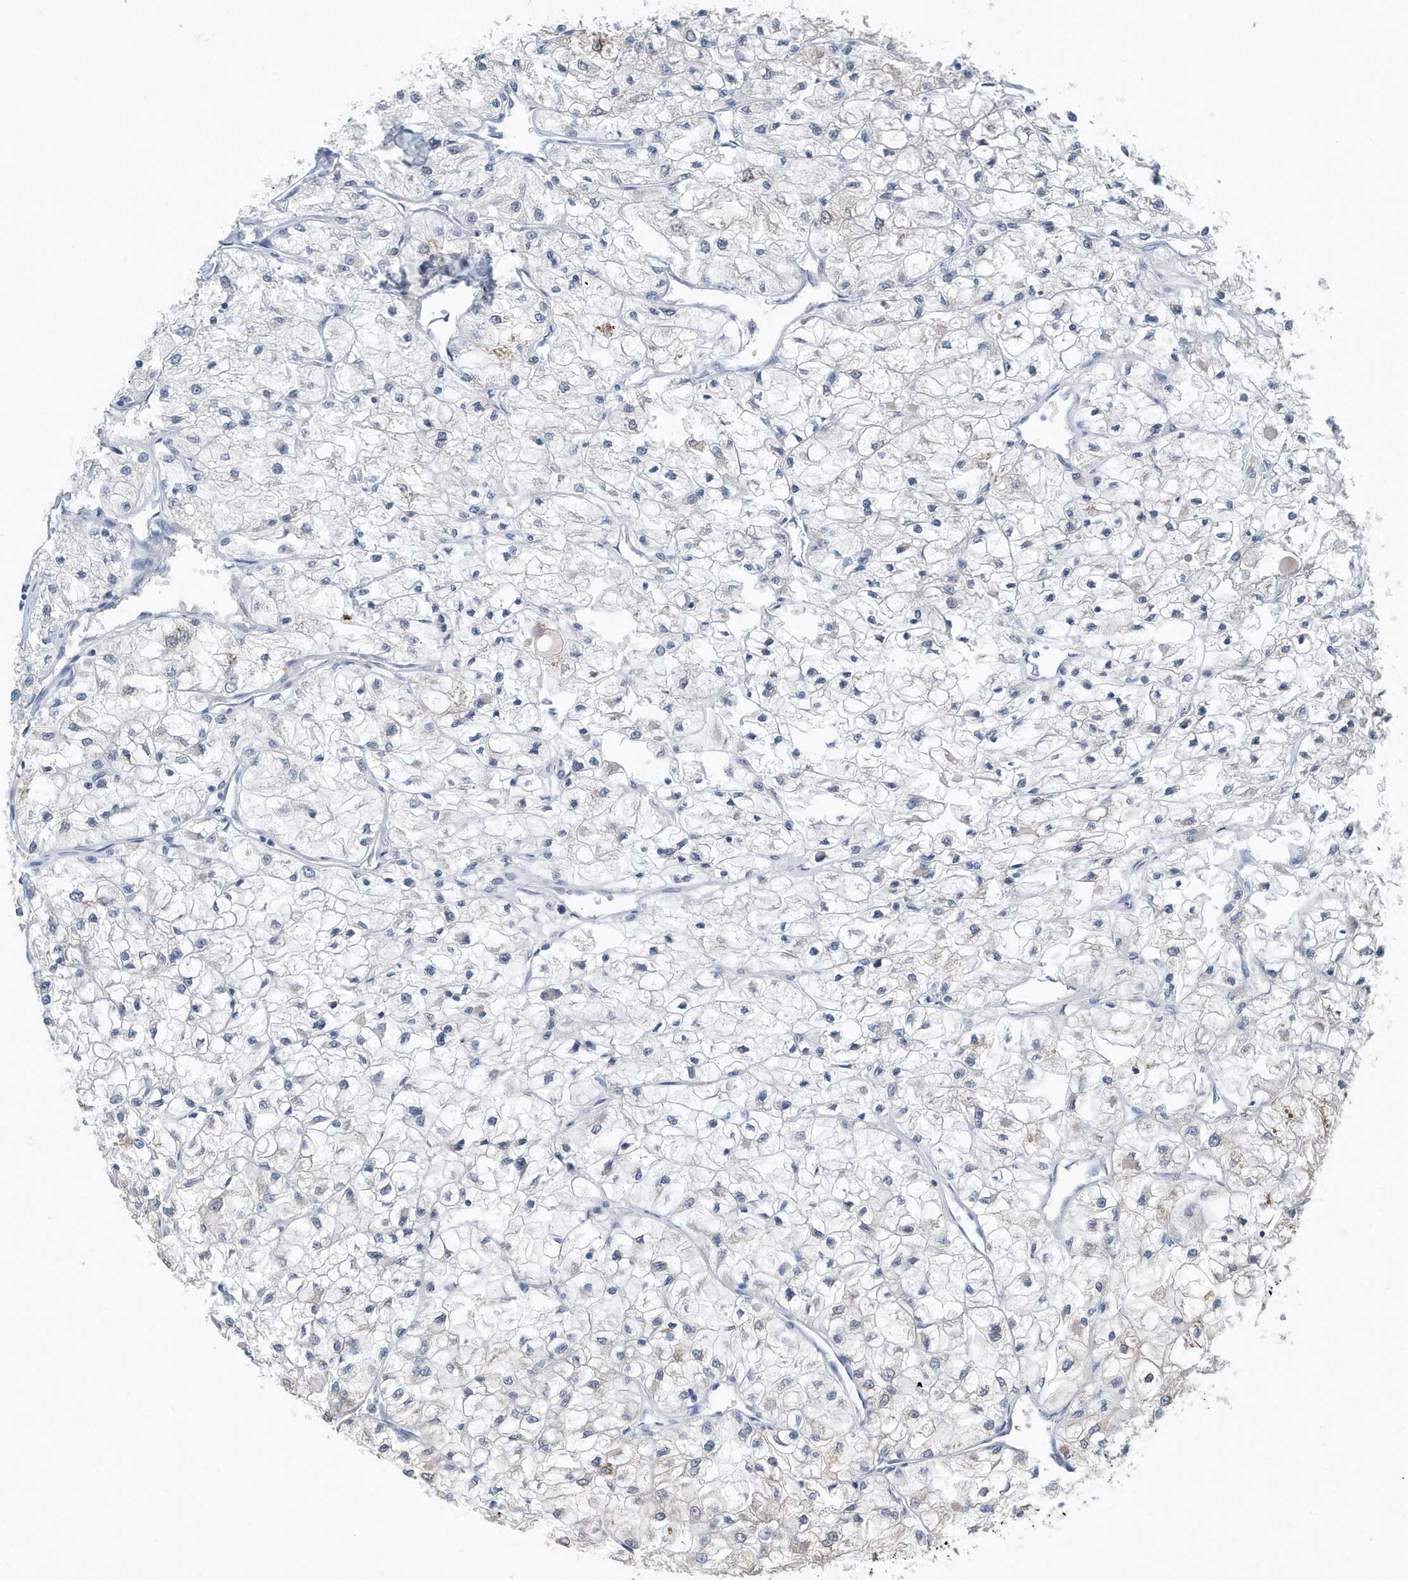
{"staining": {"intensity": "negative", "quantity": "none", "location": "none"}, "tissue": "renal cancer", "cell_type": "Tumor cells", "image_type": "cancer", "snomed": [{"axis": "morphology", "description": "Adenocarcinoma, NOS"}, {"axis": "topography", "description": "Kidney"}], "caption": "Tumor cells show no significant expression in renal cancer.", "gene": "UGT2B4", "patient": {"sex": "male", "age": 80}}